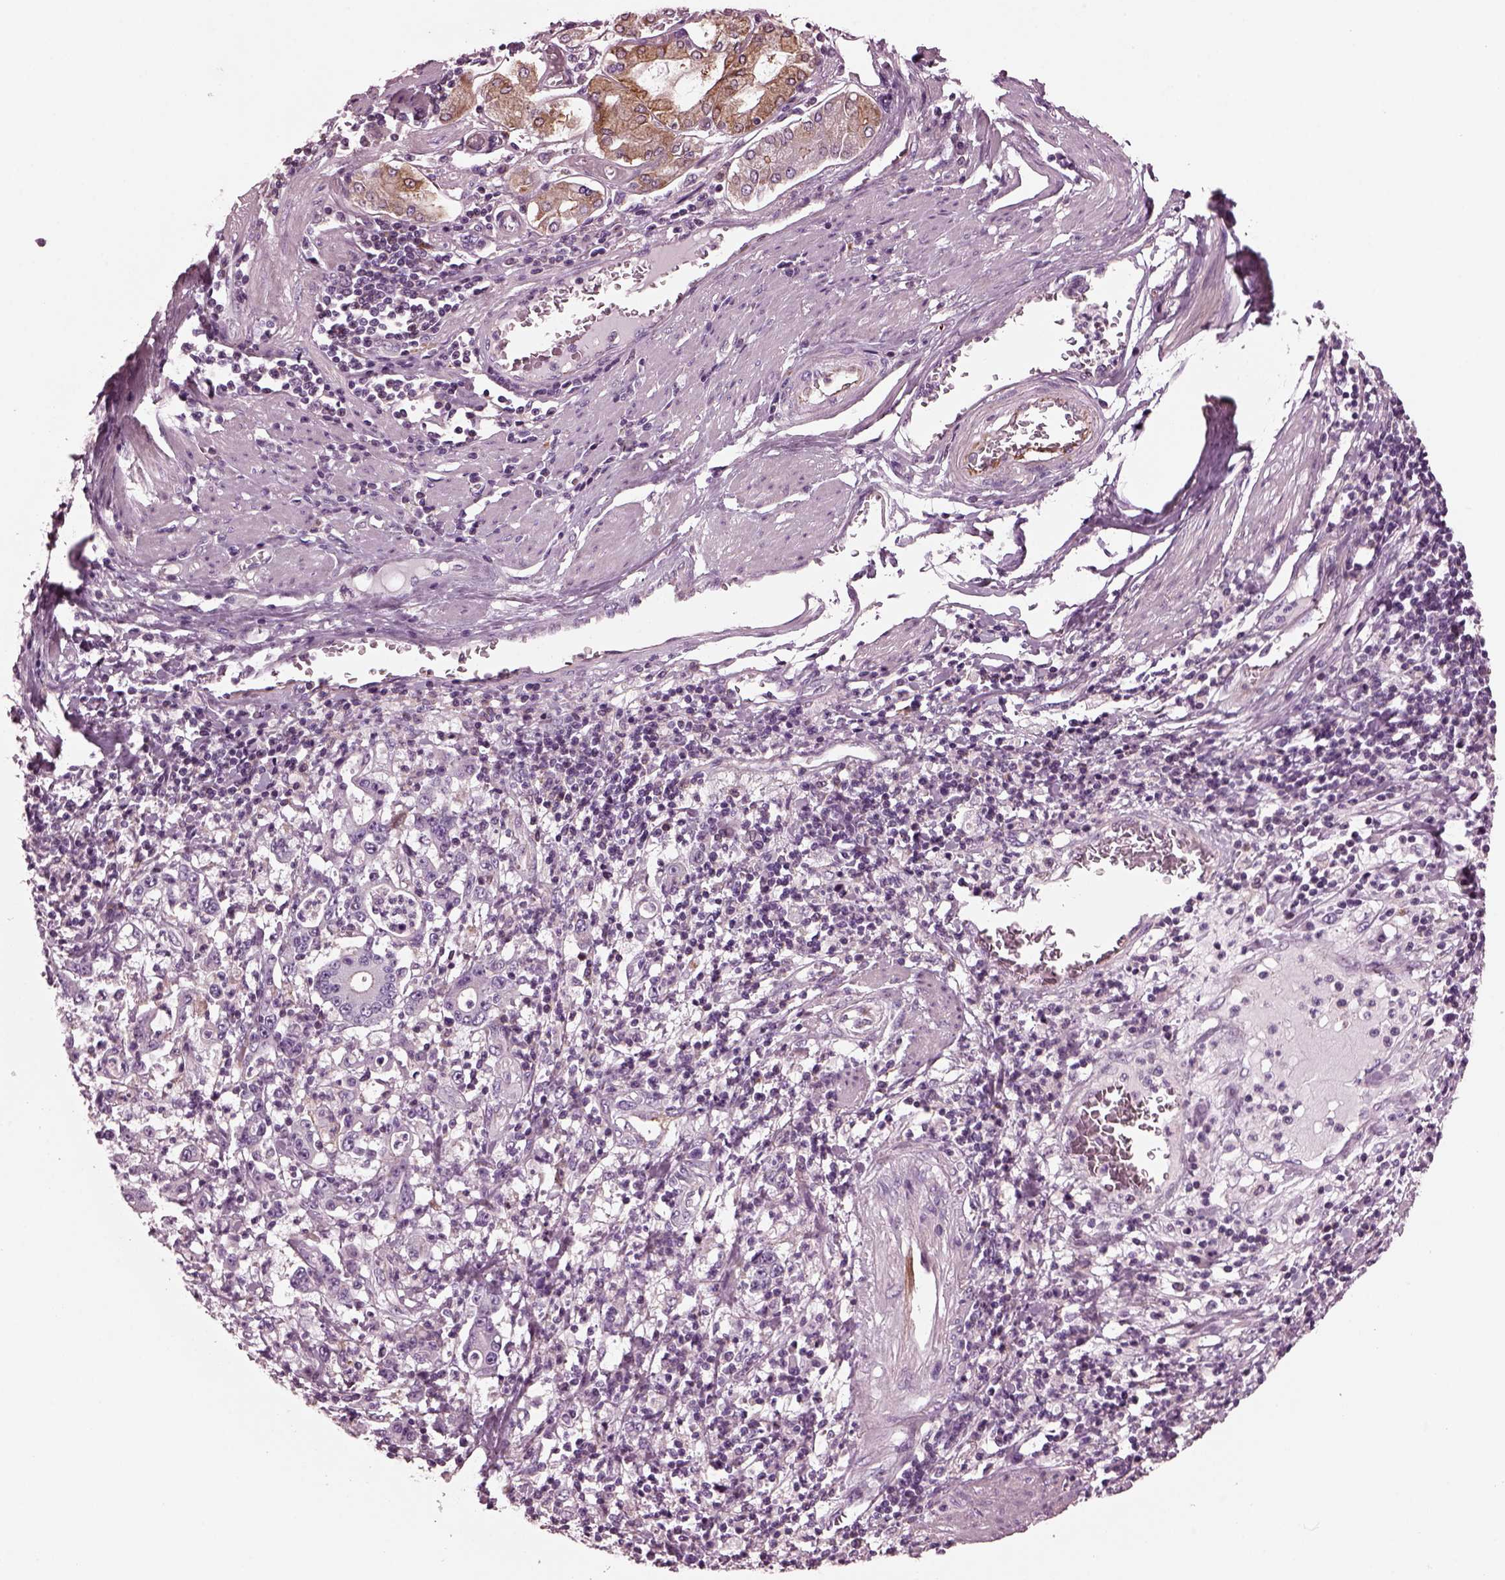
{"staining": {"intensity": "negative", "quantity": "none", "location": "none"}, "tissue": "stomach cancer", "cell_type": "Tumor cells", "image_type": "cancer", "snomed": [{"axis": "morphology", "description": "Adenocarcinoma, NOS"}, {"axis": "topography", "description": "Stomach, upper"}], "caption": "IHC of stomach adenocarcinoma displays no positivity in tumor cells.", "gene": "GDF11", "patient": {"sex": "male", "age": 68}}